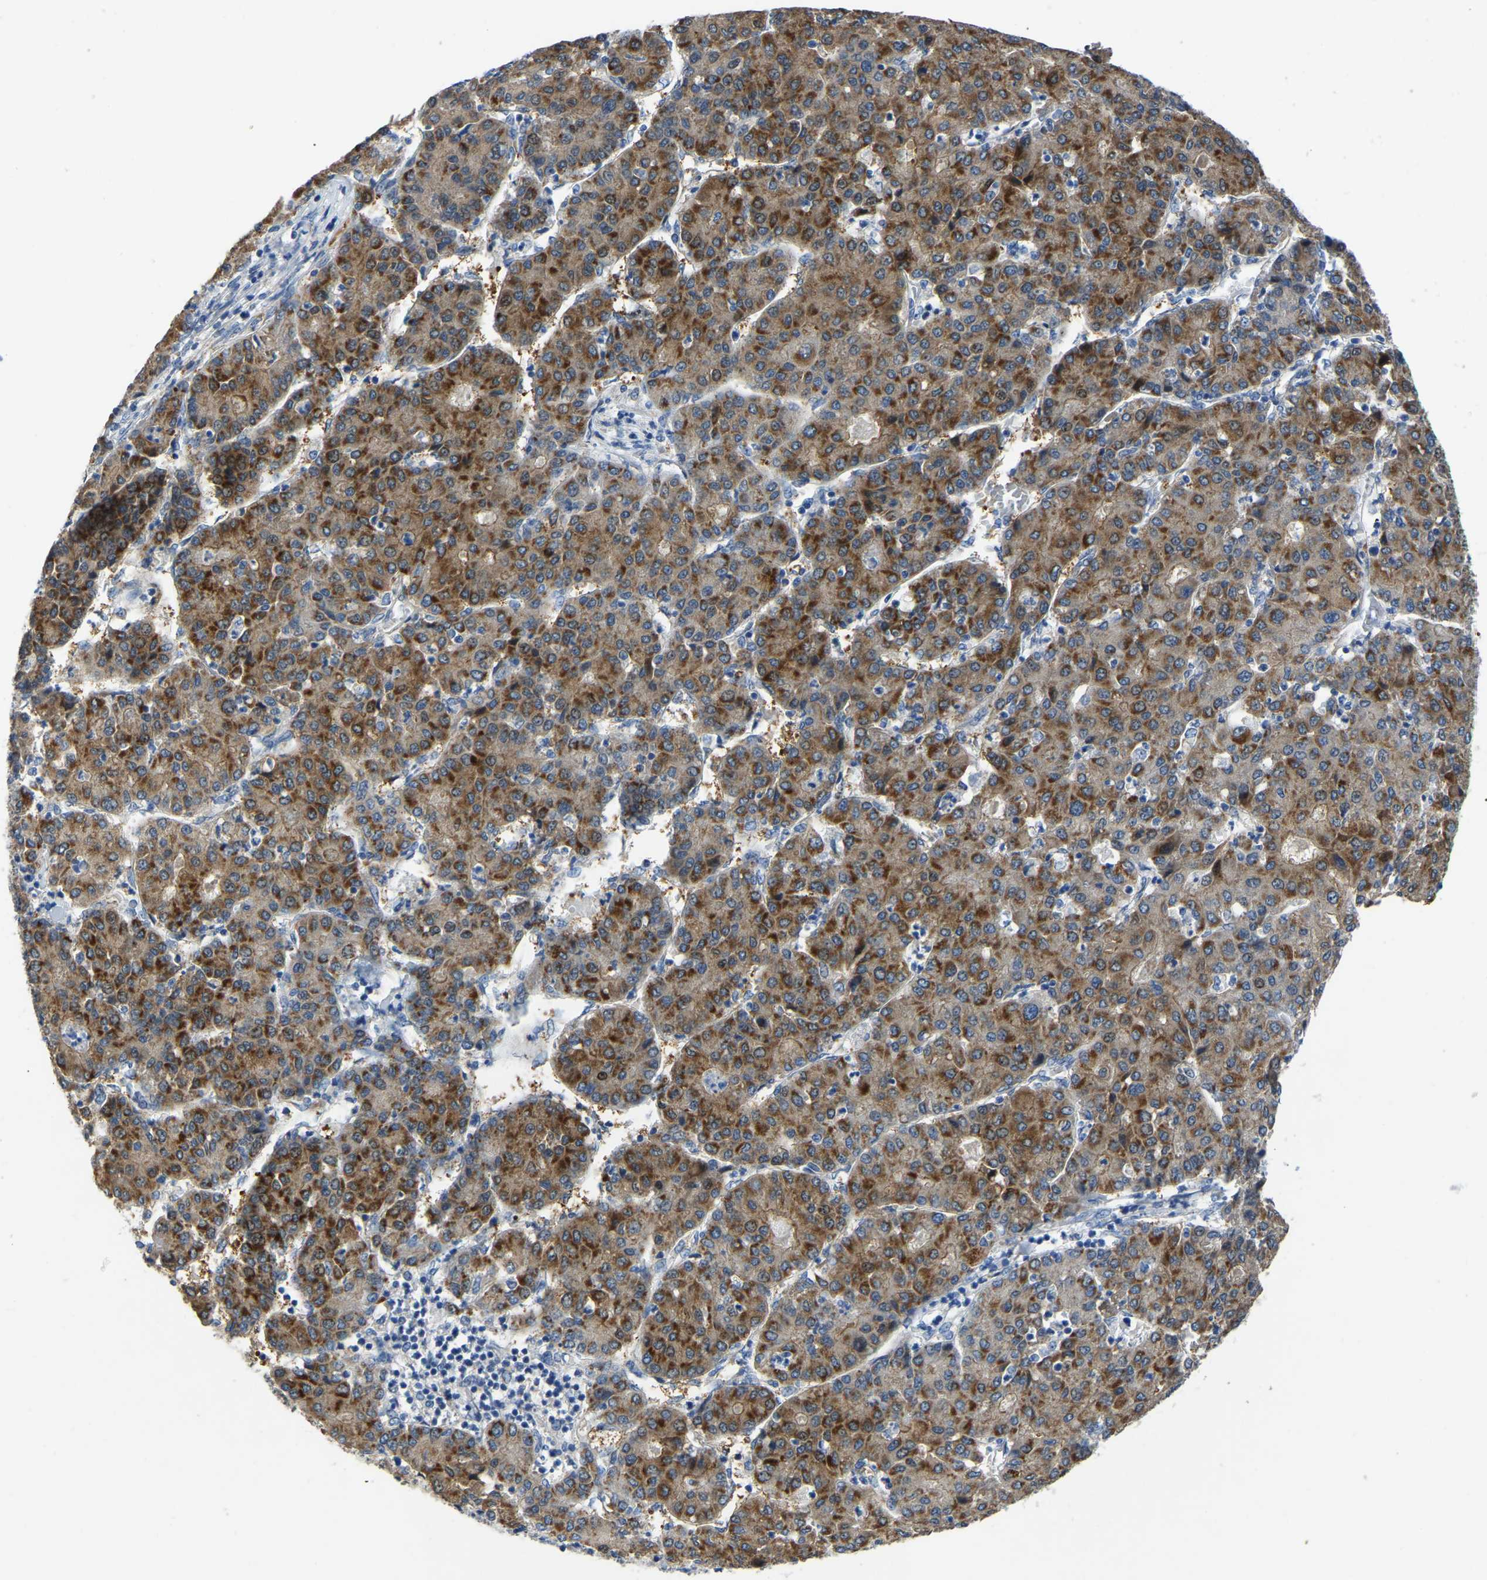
{"staining": {"intensity": "moderate", "quantity": ">75%", "location": "cytoplasmic/membranous"}, "tissue": "liver cancer", "cell_type": "Tumor cells", "image_type": "cancer", "snomed": [{"axis": "morphology", "description": "Carcinoma, Hepatocellular, NOS"}, {"axis": "topography", "description": "Liver"}], "caption": "Immunohistochemical staining of liver cancer (hepatocellular carcinoma) demonstrates medium levels of moderate cytoplasmic/membranous protein staining in approximately >75% of tumor cells.", "gene": "HIGD2B", "patient": {"sex": "male", "age": 65}}